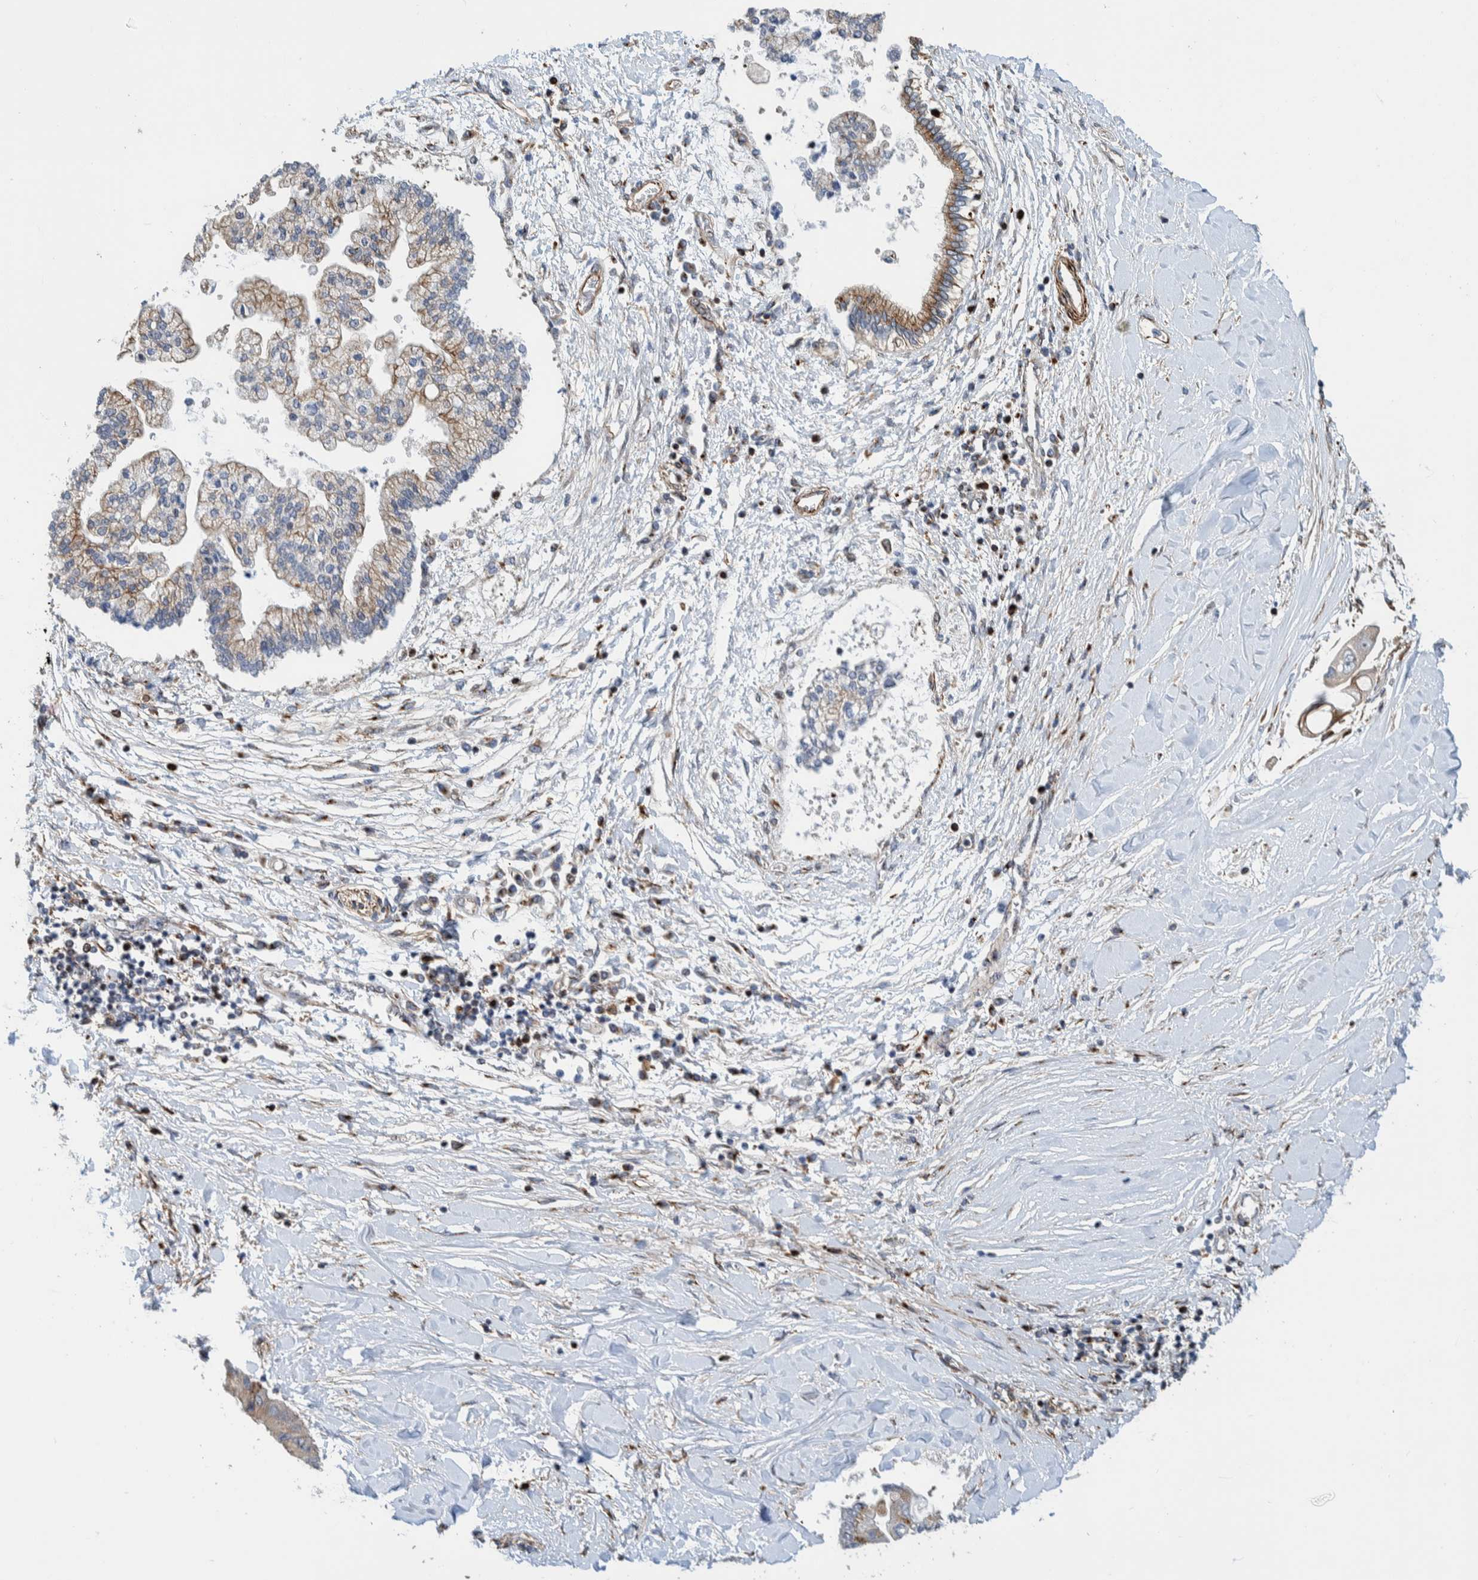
{"staining": {"intensity": "weak", "quantity": "<25%", "location": "cytoplasmic/membranous"}, "tissue": "liver cancer", "cell_type": "Tumor cells", "image_type": "cancer", "snomed": [{"axis": "morphology", "description": "Cholangiocarcinoma"}, {"axis": "topography", "description": "Liver"}], "caption": "Immunohistochemistry of cholangiocarcinoma (liver) reveals no positivity in tumor cells.", "gene": "CCDC57", "patient": {"sex": "male", "age": 50}}